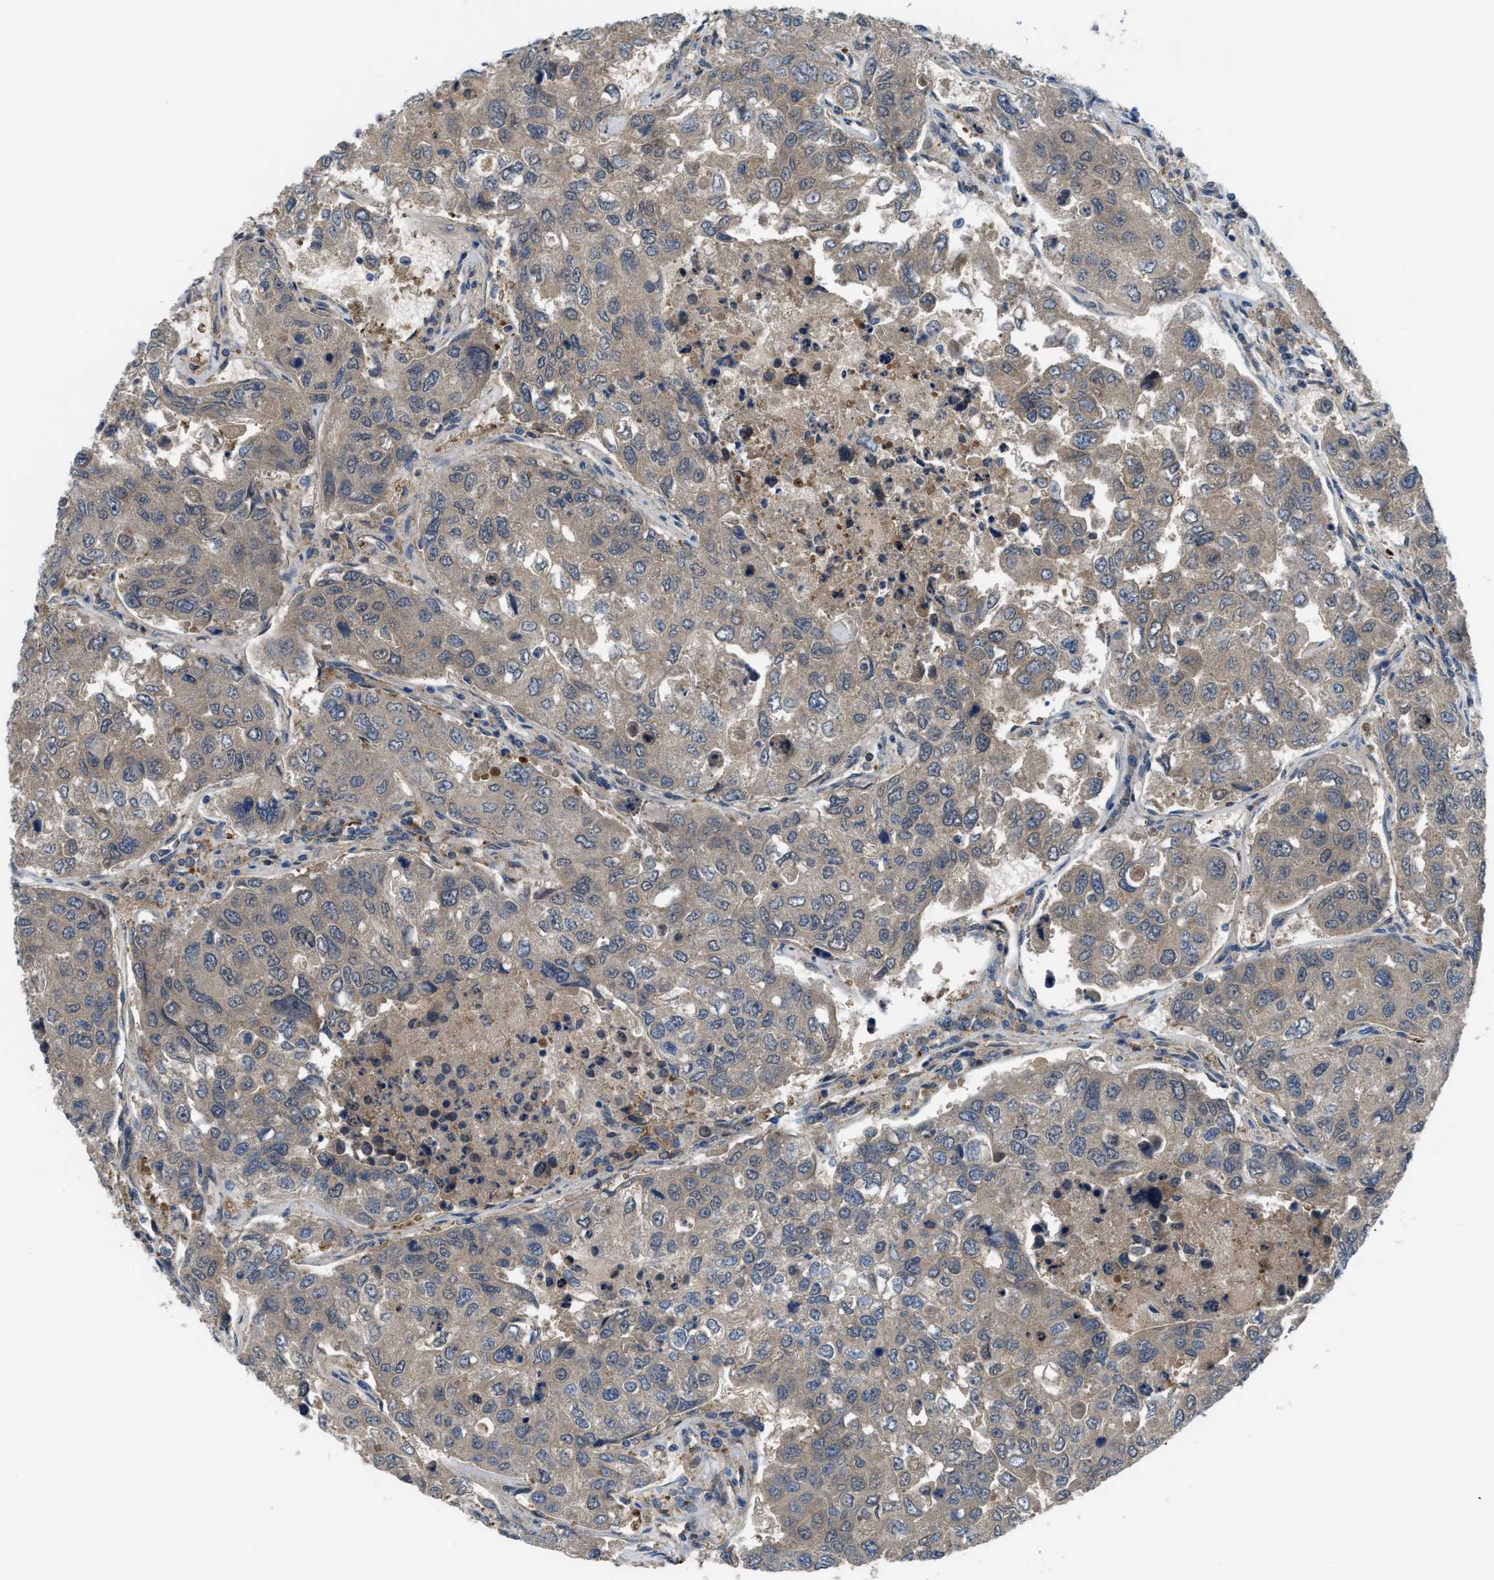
{"staining": {"intensity": "moderate", "quantity": ">75%", "location": "cytoplasmic/membranous"}, "tissue": "urothelial cancer", "cell_type": "Tumor cells", "image_type": "cancer", "snomed": [{"axis": "morphology", "description": "Urothelial carcinoma, High grade"}, {"axis": "topography", "description": "Lymph node"}, {"axis": "topography", "description": "Urinary bladder"}], "caption": "Immunohistochemistry (IHC) (DAB (3,3'-diaminobenzidine)) staining of high-grade urothelial carcinoma reveals moderate cytoplasmic/membranous protein expression in about >75% of tumor cells.", "gene": "BAZ2B", "patient": {"sex": "male", "age": 51}}